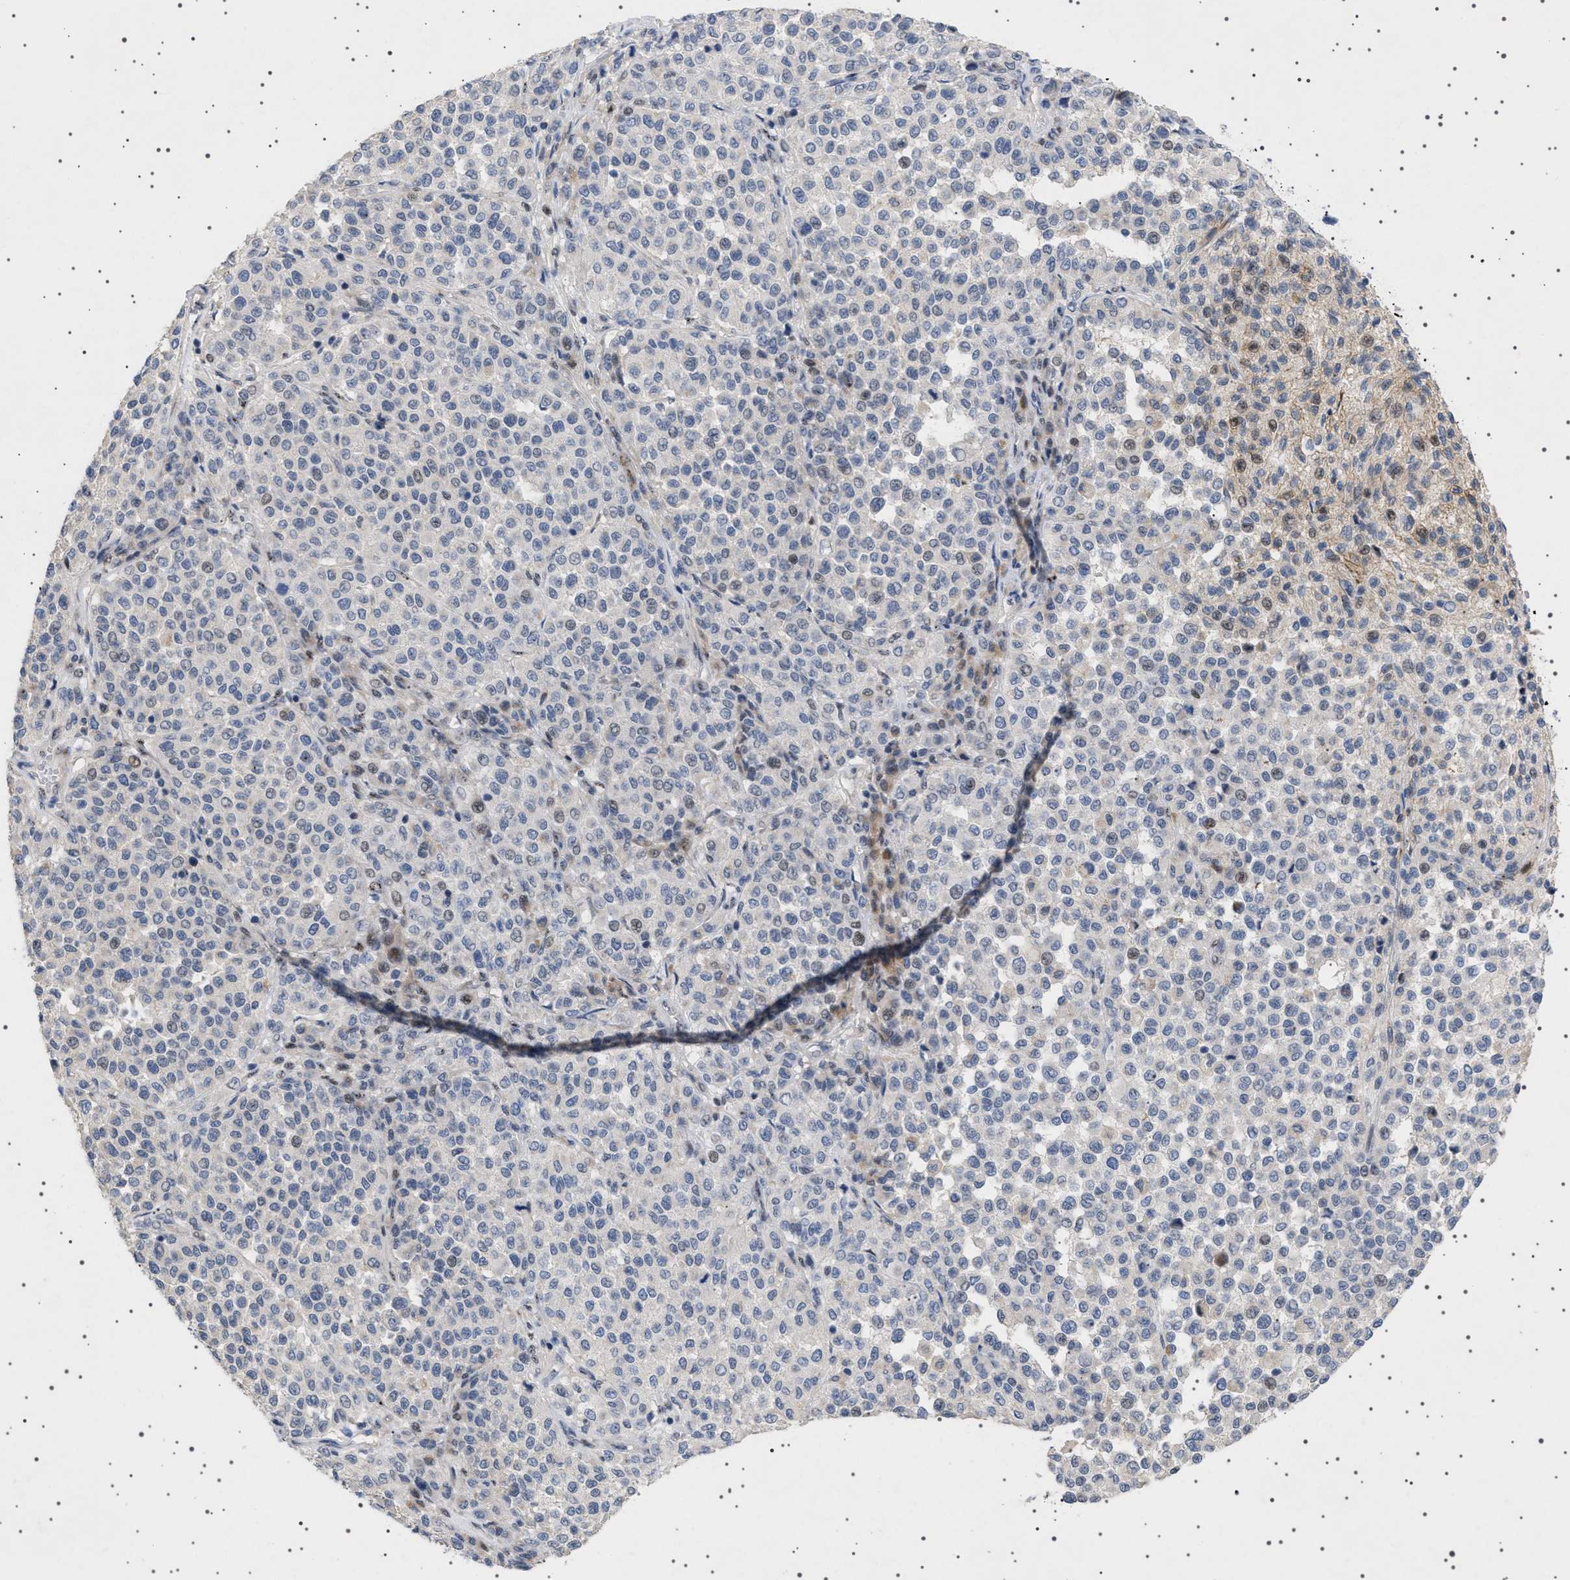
{"staining": {"intensity": "weak", "quantity": "<25%", "location": "cytoplasmic/membranous,nuclear"}, "tissue": "melanoma", "cell_type": "Tumor cells", "image_type": "cancer", "snomed": [{"axis": "morphology", "description": "Malignant melanoma, Metastatic site"}, {"axis": "topography", "description": "Pancreas"}], "caption": "This is an immunohistochemistry (IHC) image of malignant melanoma (metastatic site). There is no staining in tumor cells.", "gene": "HTR1A", "patient": {"sex": "female", "age": 30}}